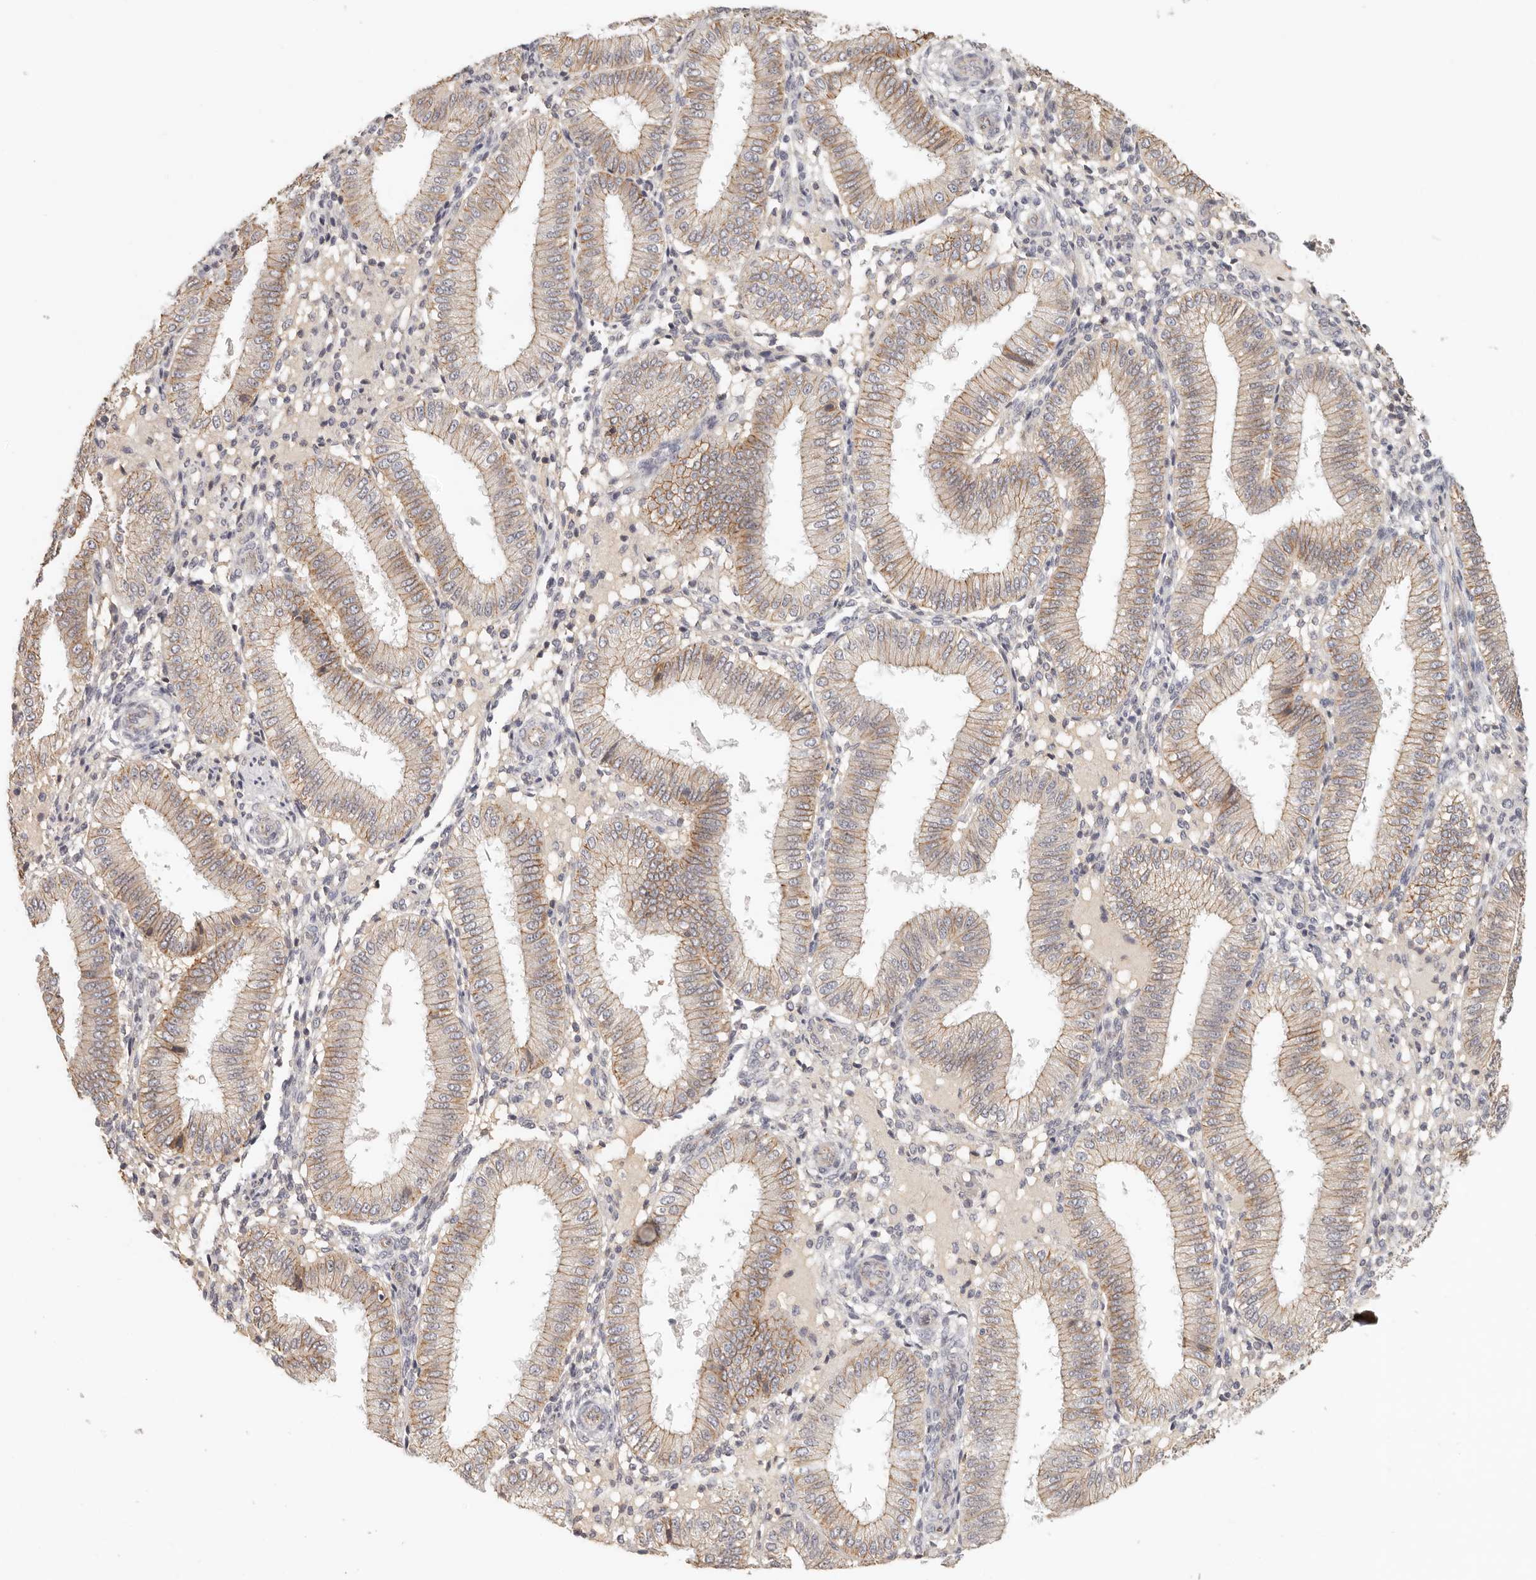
{"staining": {"intensity": "negative", "quantity": "none", "location": "none"}, "tissue": "endometrium", "cell_type": "Cells in endometrial stroma", "image_type": "normal", "snomed": [{"axis": "morphology", "description": "Normal tissue, NOS"}, {"axis": "topography", "description": "Endometrium"}], "caption": "IHC of benign endometrium displays no positivity in cells in endometrial stroma.", "gene": "ANXA9", "patient": {"sex": "female", "age": 39}}